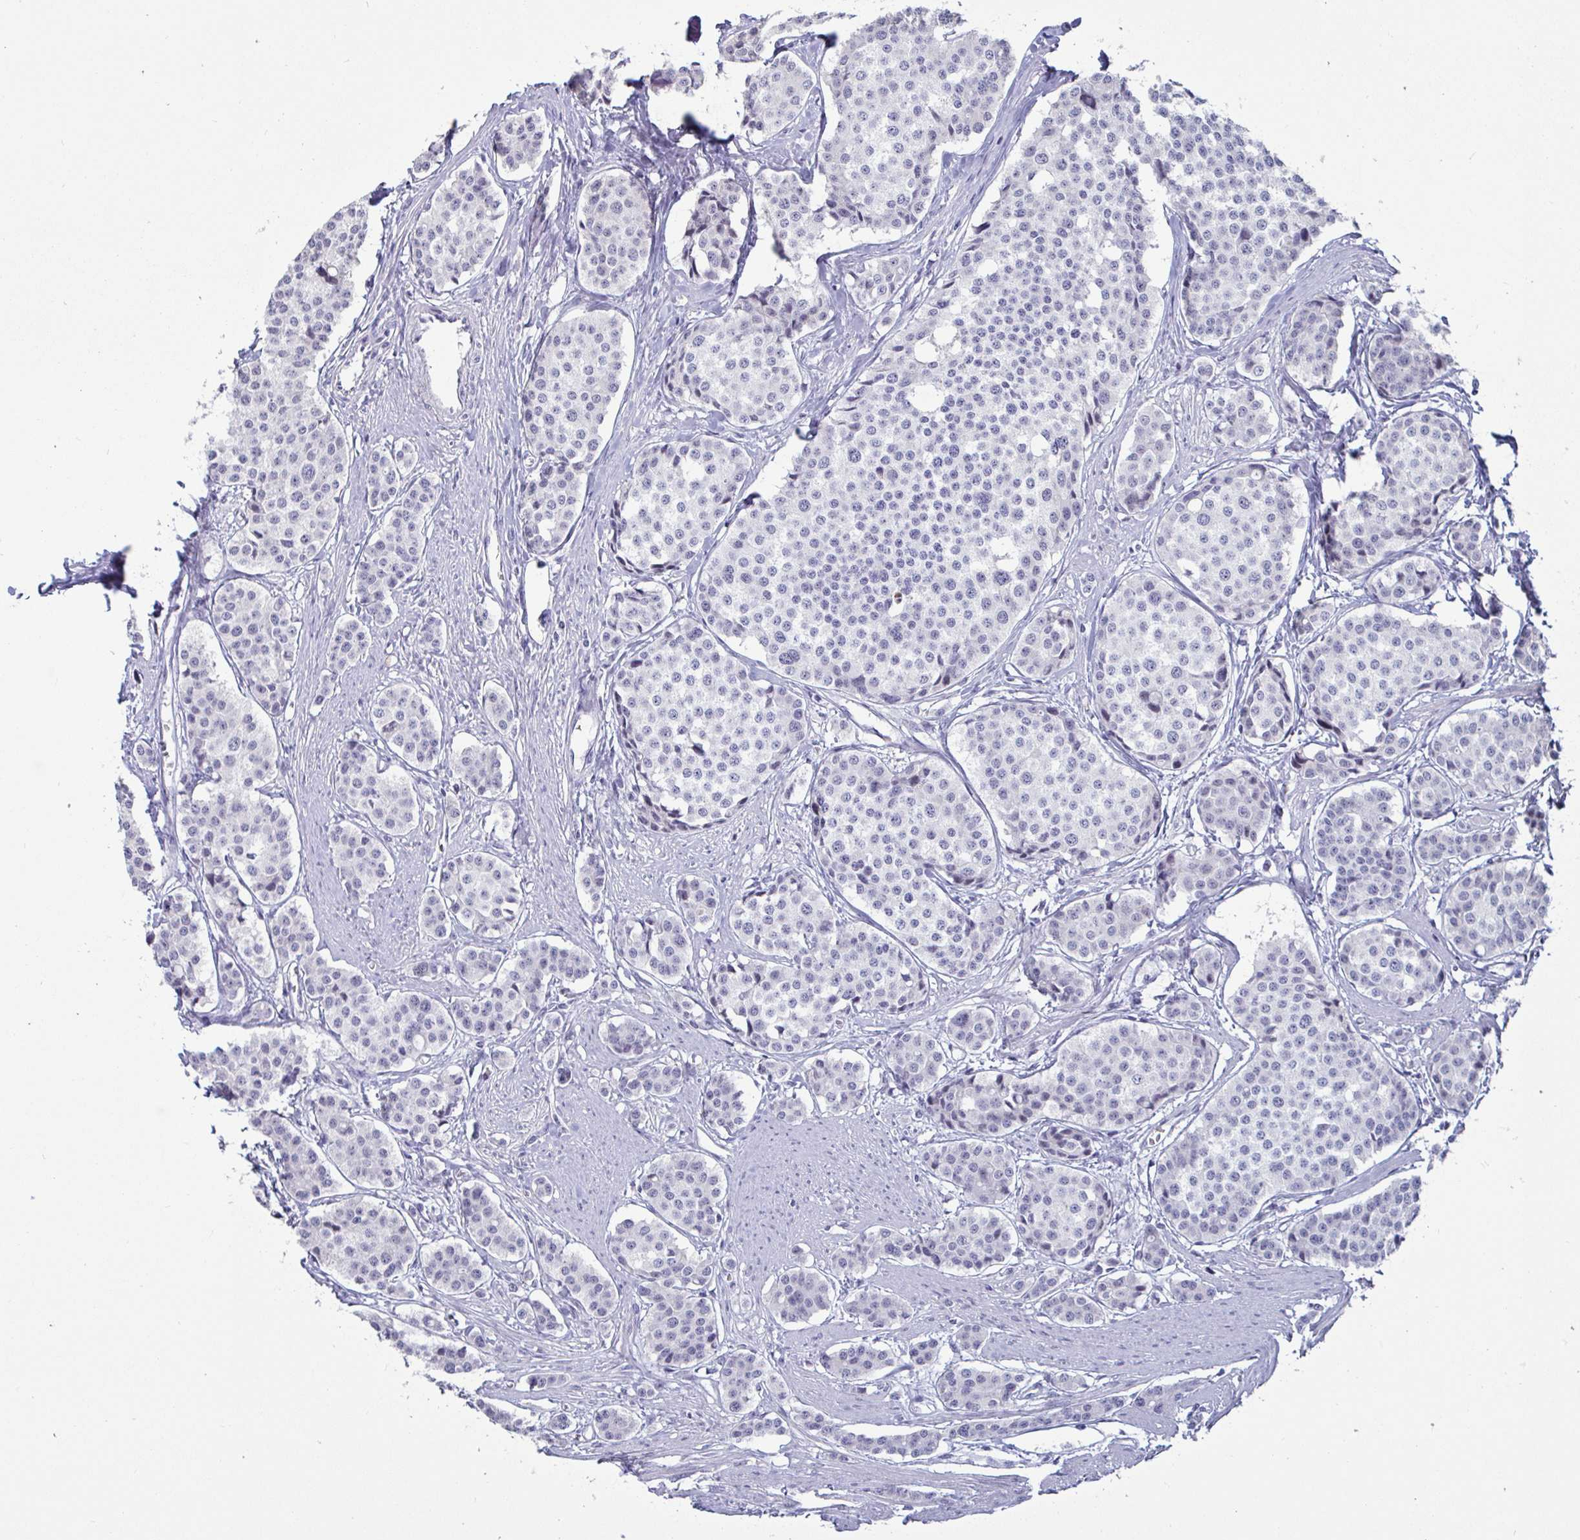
{"staining": {"intensity": "negative", "quantity": "none", "location": "none"}, "tissue": "carcinoid", "cell_type": "Tumor cells", "image_type": "cancer", "snomed": [{"axis": "morphology", "description": "Carcinoid, malignant, NOS"}, {"axis": "topography", "description": "Small intestine"}], "caption": "A histopathology image of malignant carcinoid stained for a protein displays no brown staining in tumor cells. The staining is performed using DAB brown chromogen with nuclei counter-stained in using hematoxylin.", "gene": "GSTM1", "patient": {"sex": "male", "age": 60}}